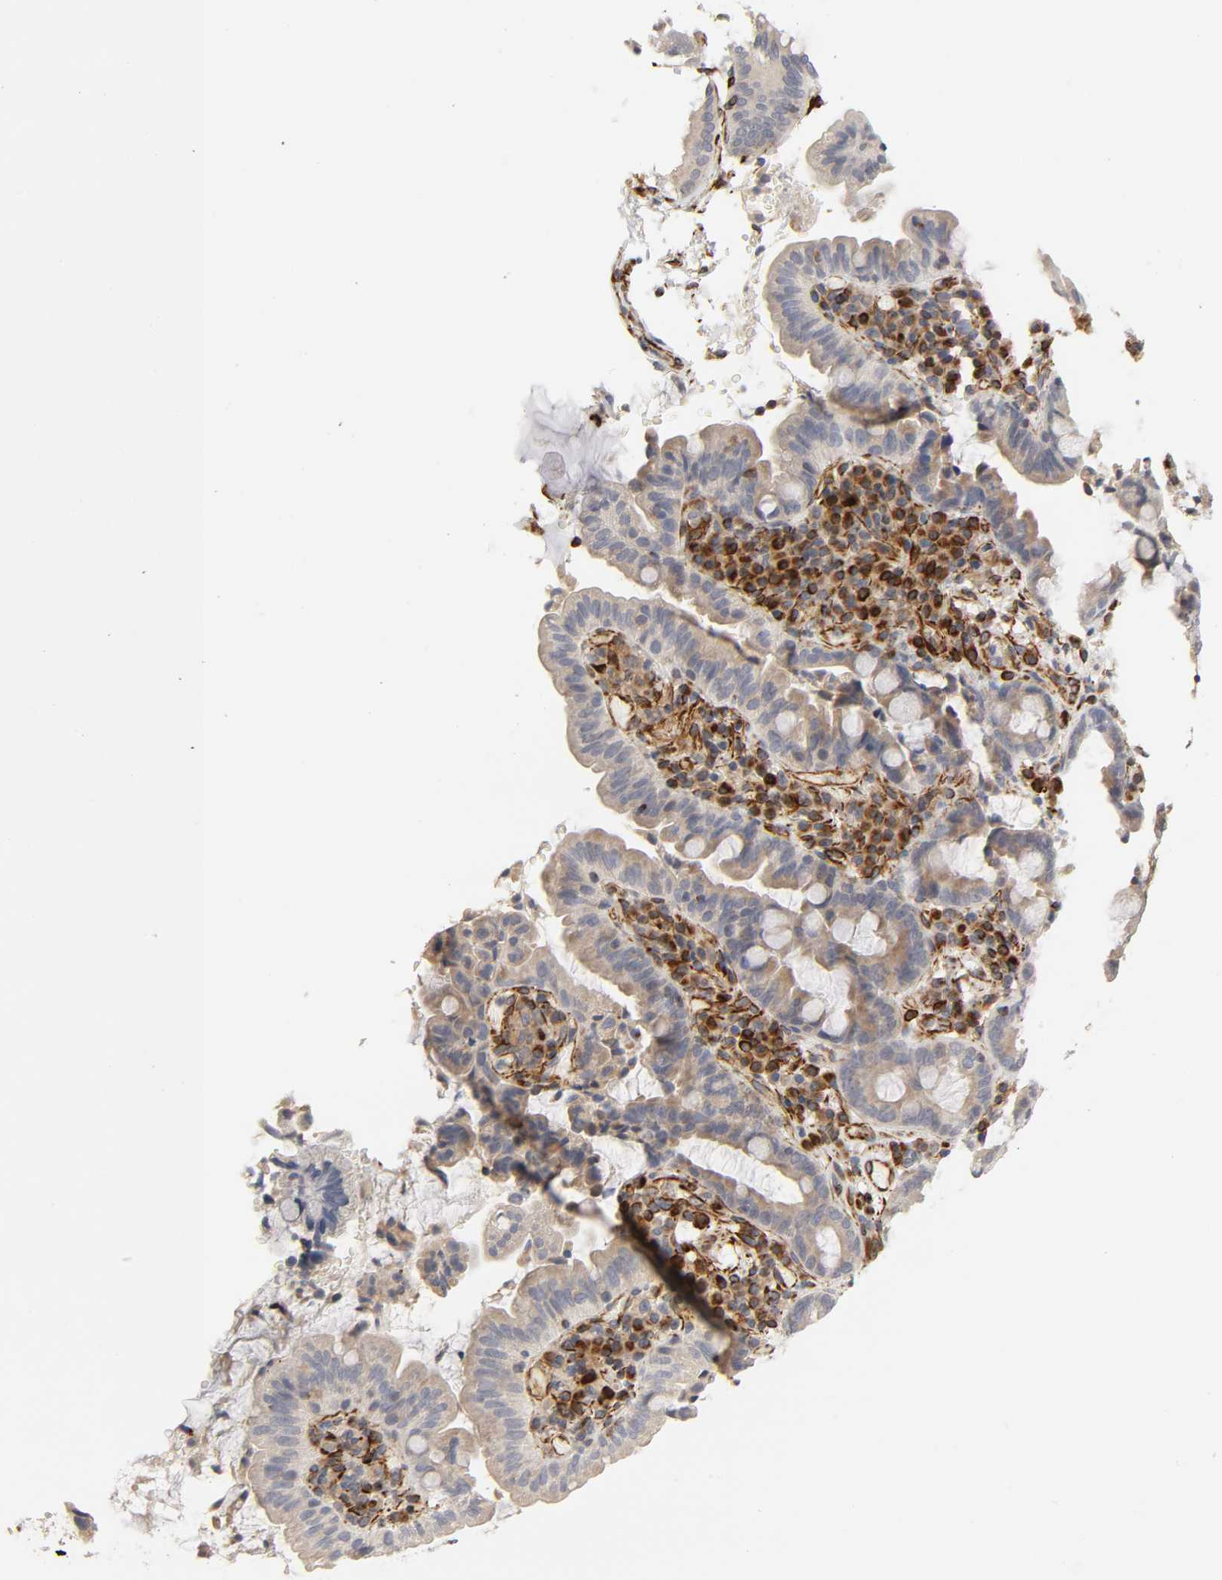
{"staining": {"intensity": "moderate", "quantity": ">75%", "location": "cytoplasmic/membranous"}, "tissue": "pancreatic cancer", "cell_type": "Tumor cells", "image_type": "cancer", "snomed": [{"axis": "morphology", "description": "Adenocarcinoma, NOS"}, {"axis": "topography", "description": "Pancreas"}], "caption": "Immunohistochemical staining of human pancreatic cancer (adenocarcinoma) exhibits medium levels of moderate cytoplasmic/membranous protein positivity in about >75% of tumor cells.", "gene": "FAM118A", "patient": {"sex": "male", "age": 82}}